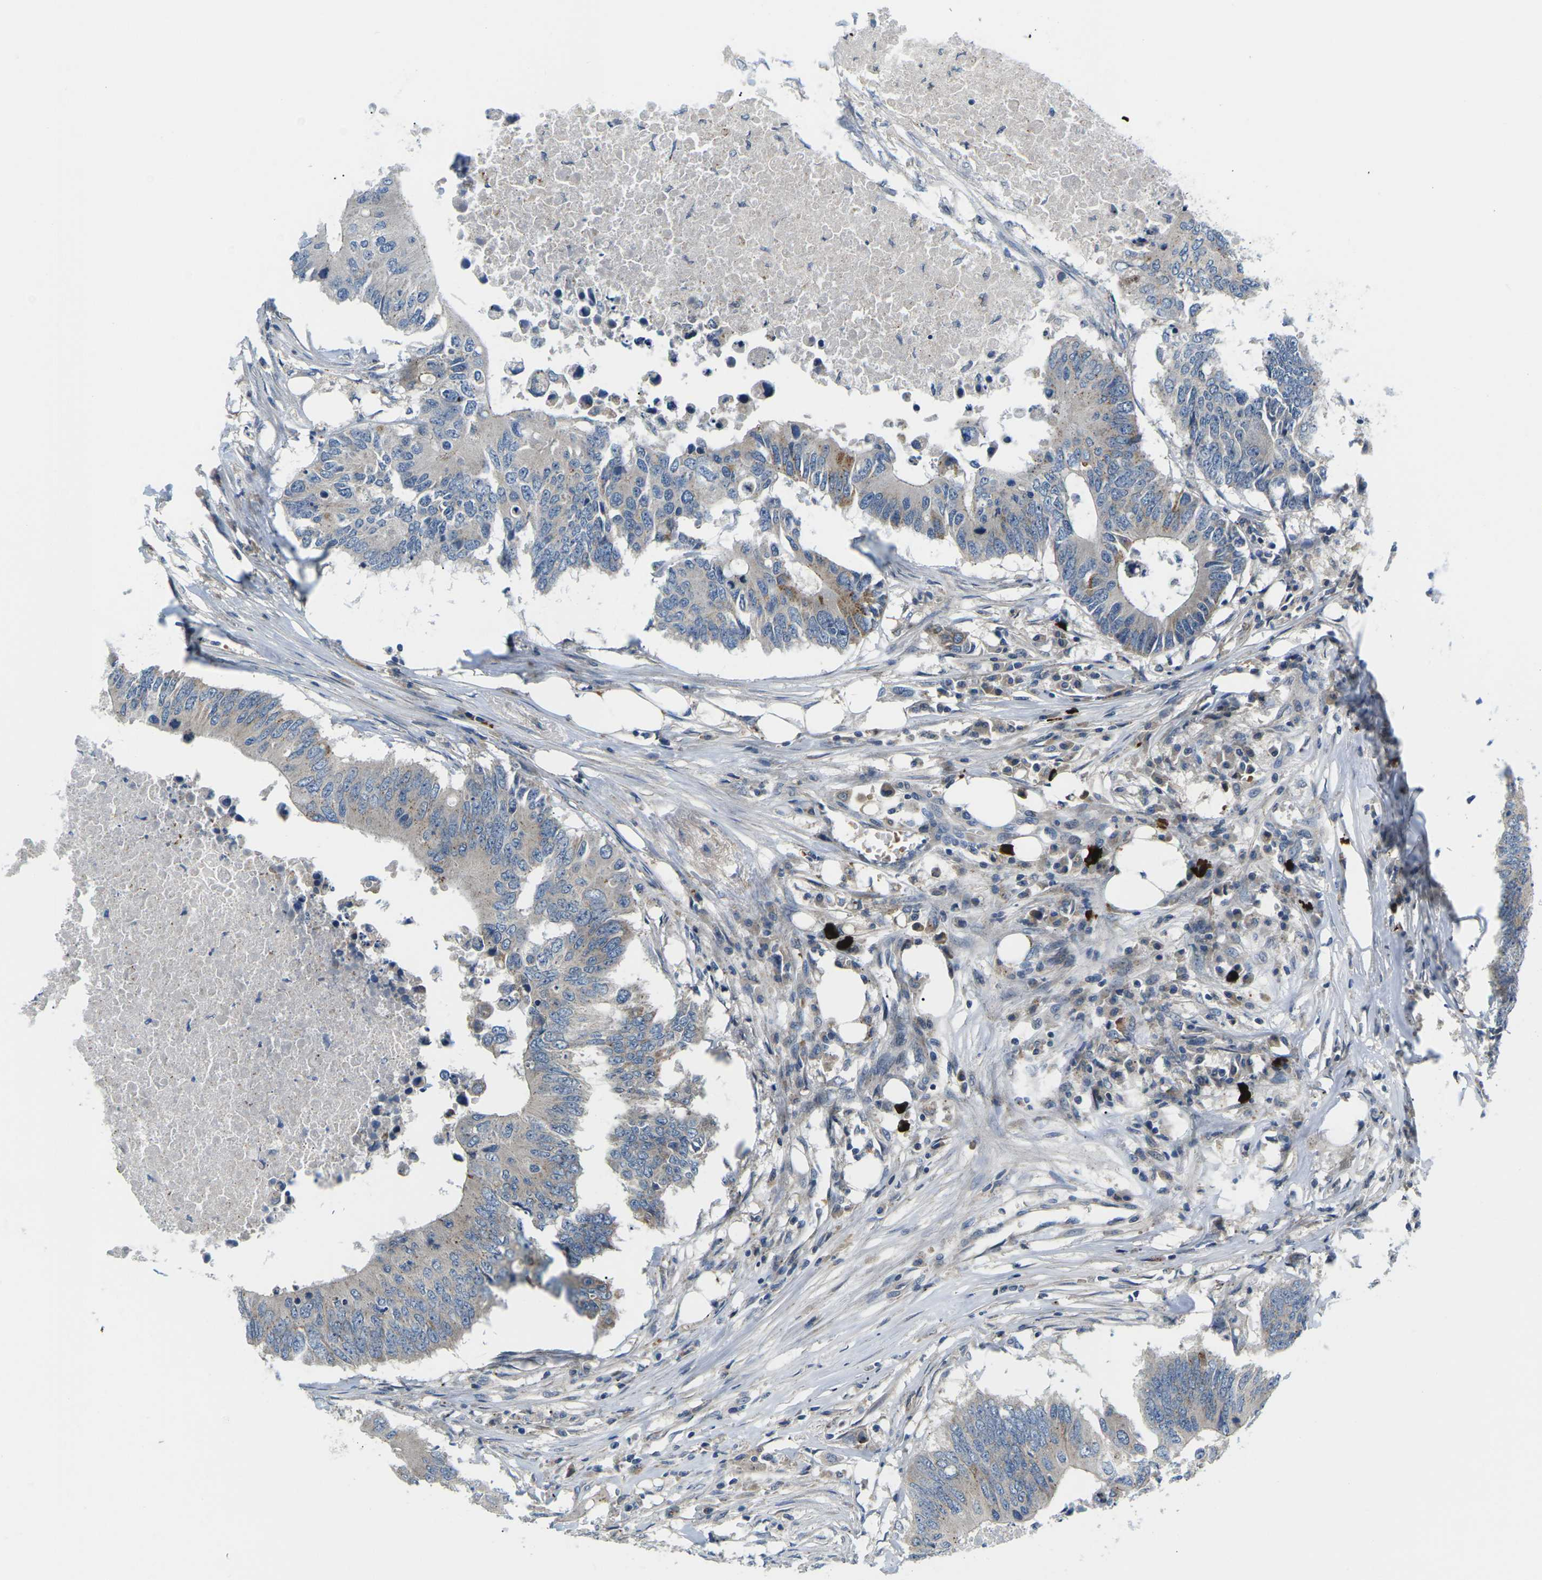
{"staining": {"intensity": "negative", "quantity": "none", "location": "none"}, "tissue": "colorectal cancer", "cell_type": "Tumor cells", "image_type": "cancer", "snomed": [{"axis": "morphology", "description": "Adenocarcinoma, NOS"}, {"axis": "topography", "description": "Colon"}], "caption": "An IHC photomicrograph of colorectal adenocarcinoma is shown. There is no staining in tumor cells of colorectal adenocarcinoma.", "gene": "ERBB4", "patient": {"sex": "male", "age": 71}}